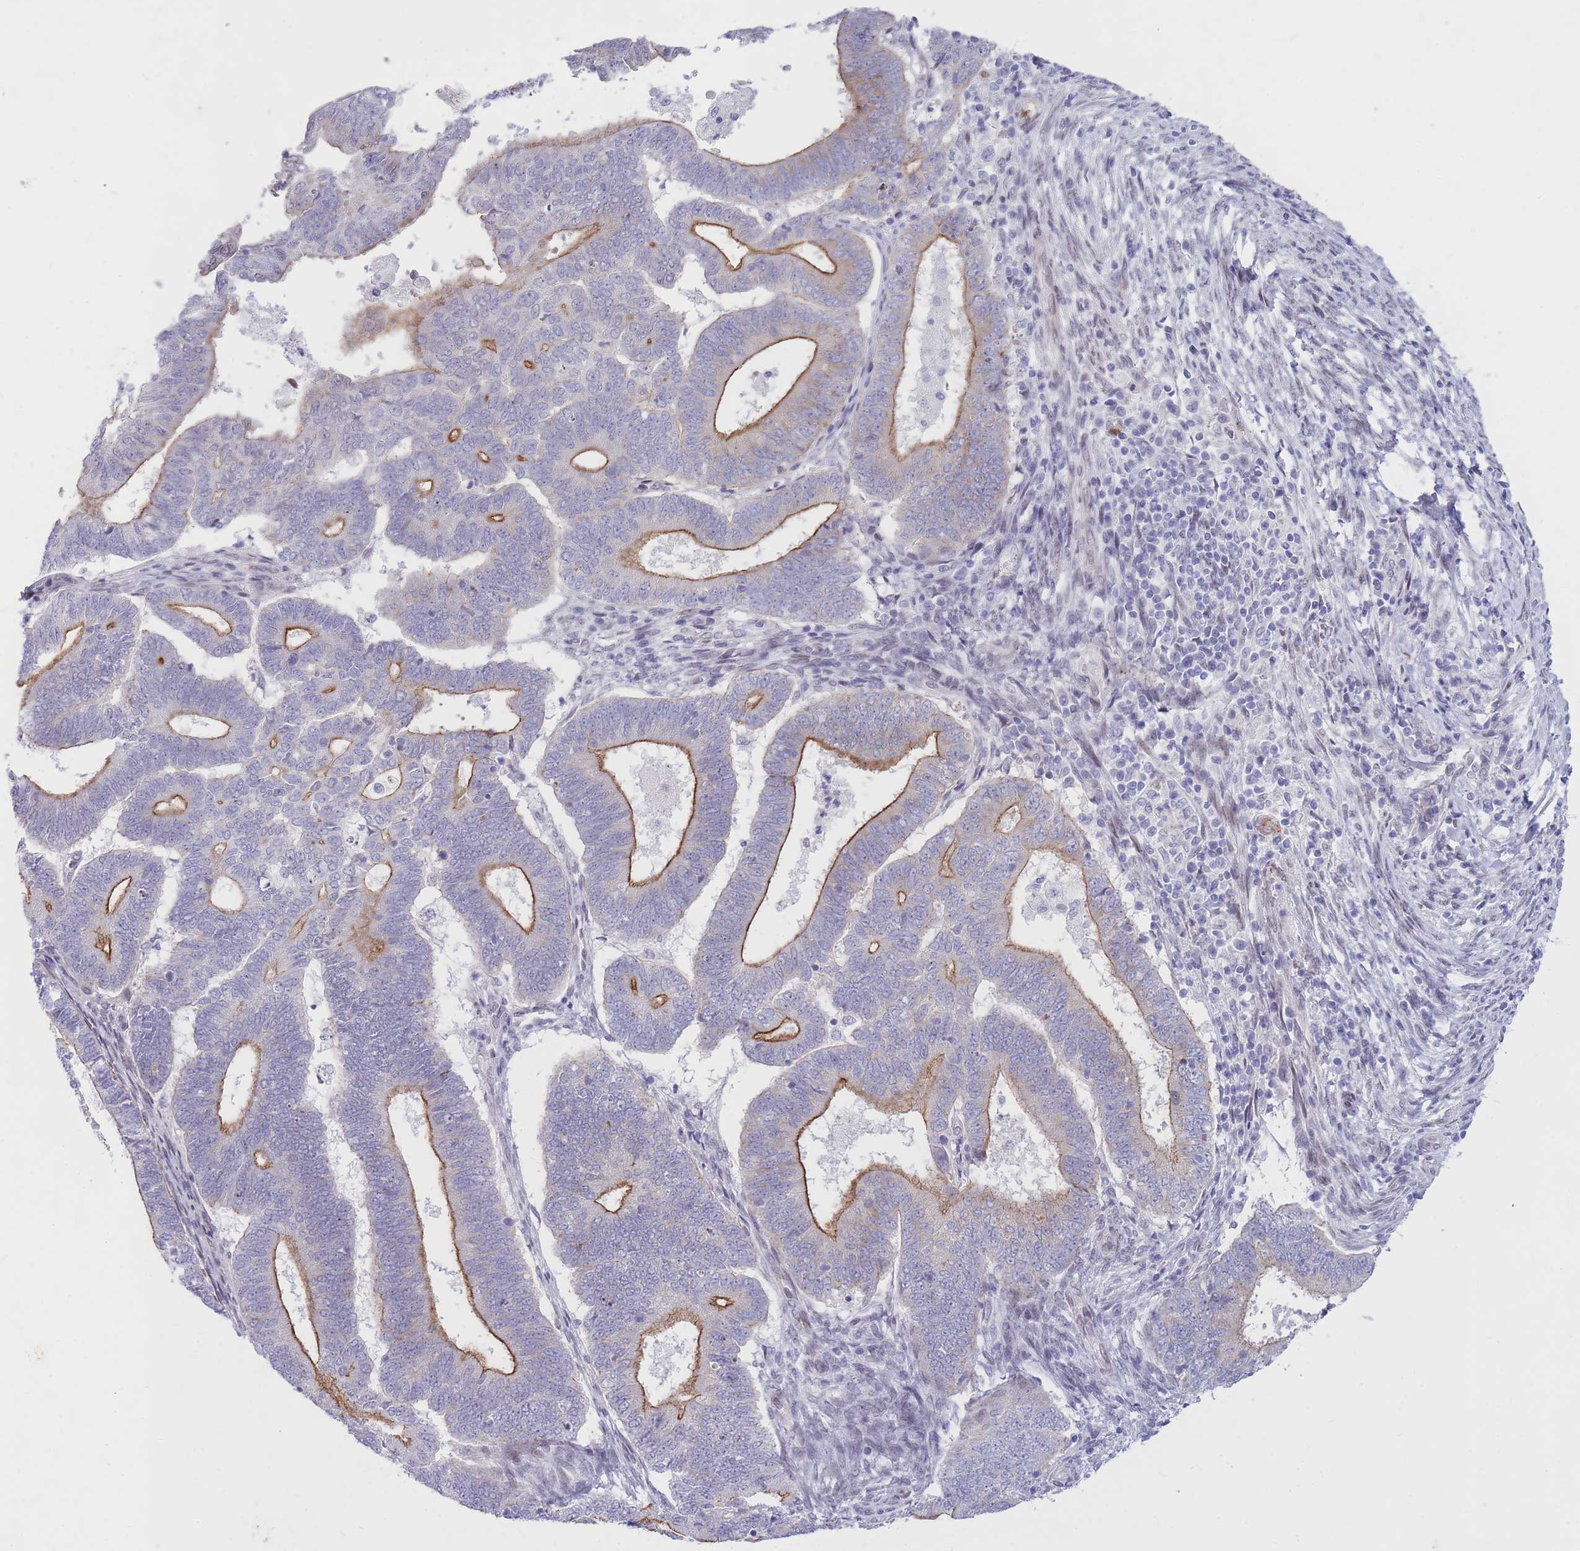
{"staining": {"intensity": "moderate", "quantity": "25%-75%", "location": "cytoplasmic/membranous"}, "tissue": "endometrial cancer", "cell_type": "Tumor cells", "image_type": "cancer", "snomed": [{"axis": "morphology", "description": "Adenocarcinoma, NOS"}, {"axis": "topography", "description": "Endometrium"}], "caption": "A medium amount of moderate cytoplasmic/membranous staining is appreciated in about 25%-75% of tumor cells in adenocarcinoma (endometrial) tissue.", "gene": "HOOK2", "patient": {"sex": "female", "age": 70}}